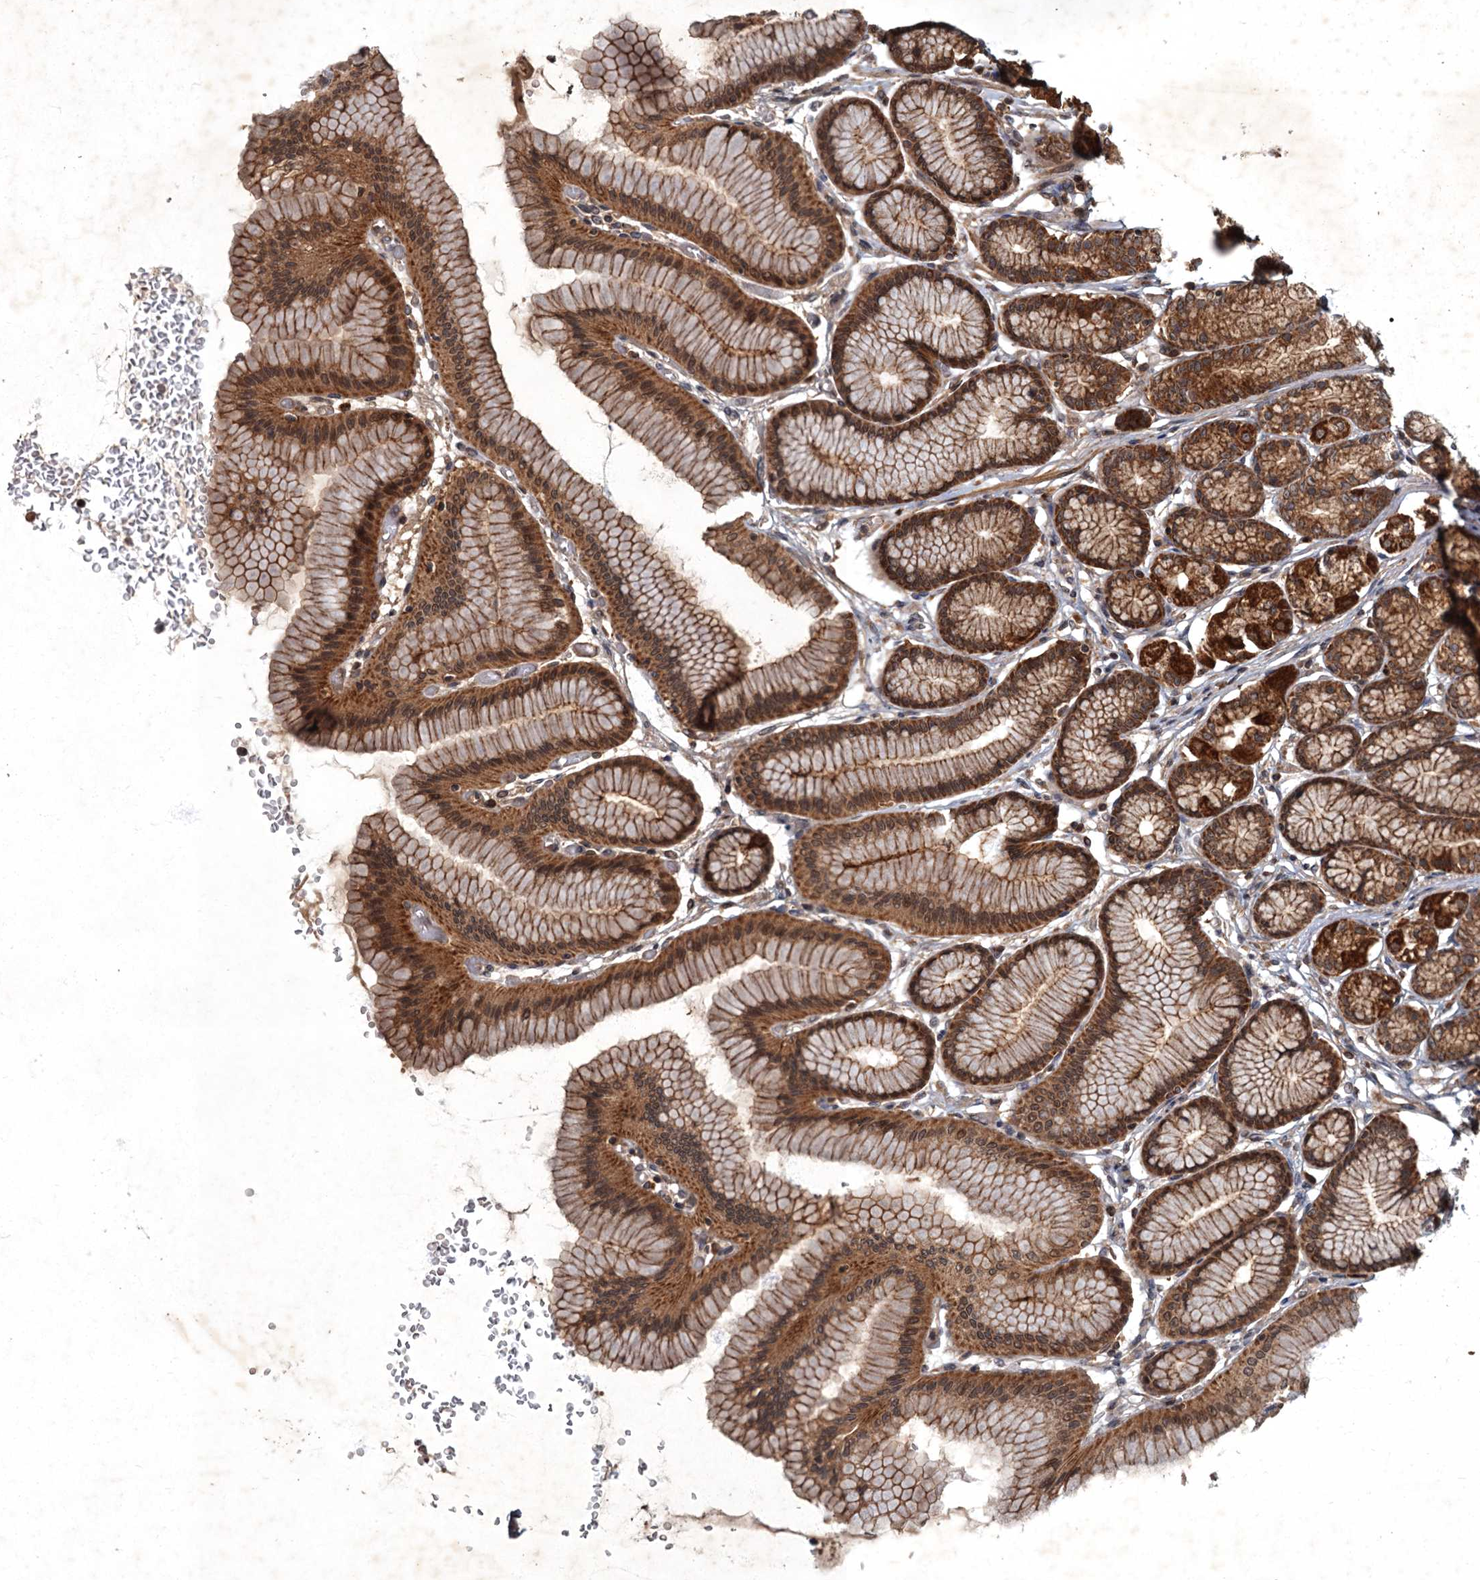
{"staining": {"intensity": "strong", "quantity": ">75%", "location": "cytoplasmic/membranous,nuclear"}, "tissue": "stomach", "cell_type": "Glandular cells", "image_type": "normal", "snomed": [{"axis": "morphology", "description": "Normal tissue, NOS"}, {"axis": "morphology", "description": "Adenocarcinoma, NOS"}, {"axis": "morphology", "description": "Adenocarcinoma, High grade"}, {"axis": "topography", "description": "Stomach, upper"}, {"axis": "topography", "description": "Stomach"}], "caption": "Immunohistochemistry (DAB) staining of normal human stomach shows strong cytoplasmic/membranous,nuclear protein staining in about >75% of glandular cells.", "gene": "SLC11A2", "patient": {"sex": "female", "age": 65}}